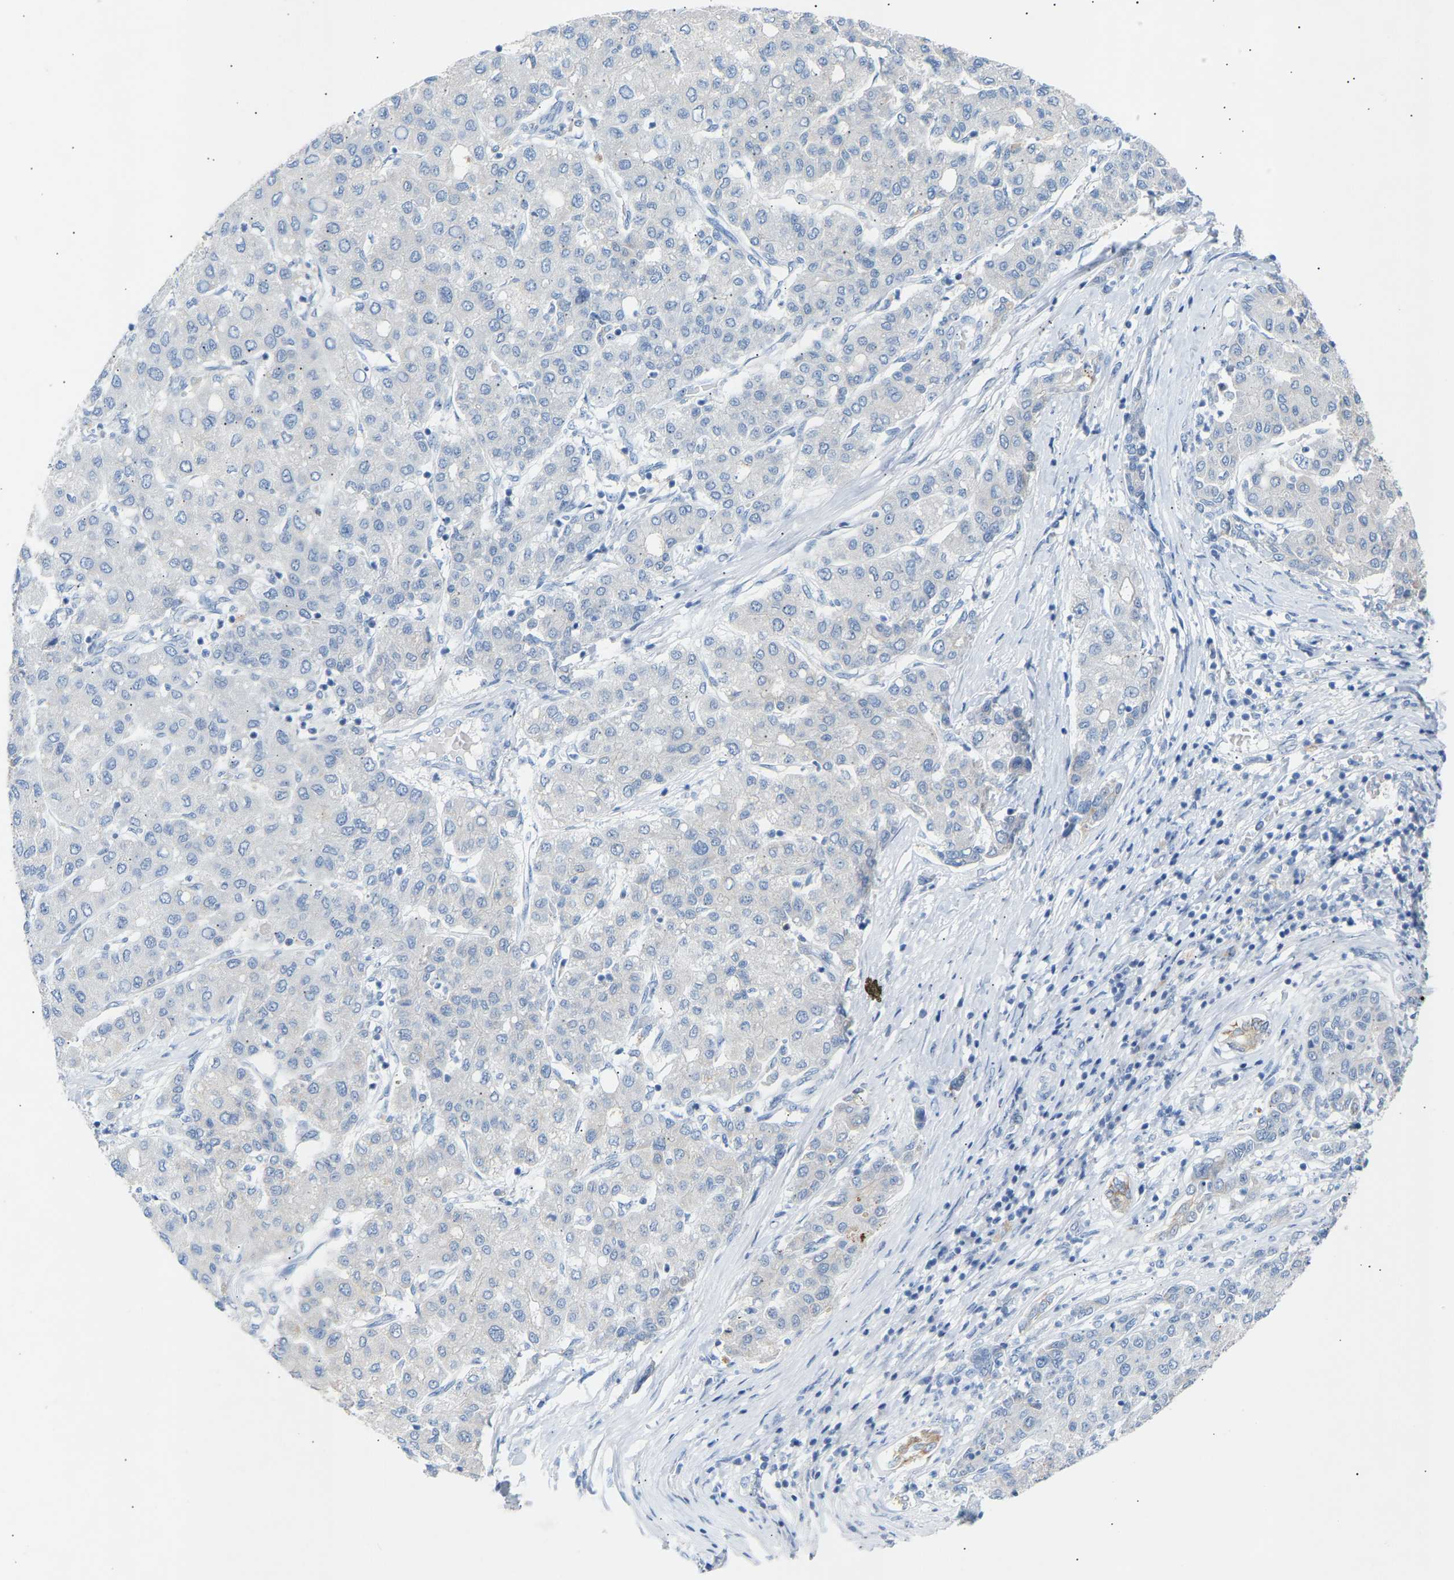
{"staining": {"intensity": "negative", "quantity": "none", "location": "none"}, "tissue": "liver cancer", "cell_type": "Tumor cells", "image_type": "cancer", "snomed": [{"axis": "morphology", "description": "Carcinoma, Hepatocellular, NOS"}, {"axis": "topography", "description": "Liver"}], "caption": "Immunohistochemistry histopathology image of liver cancer stained for a protein (brown), which exhibits no expression in tumor cells. Nuclei are stained in blue.", "gene": "PEX1", "patient": {"sex": "male", "age": 65}}